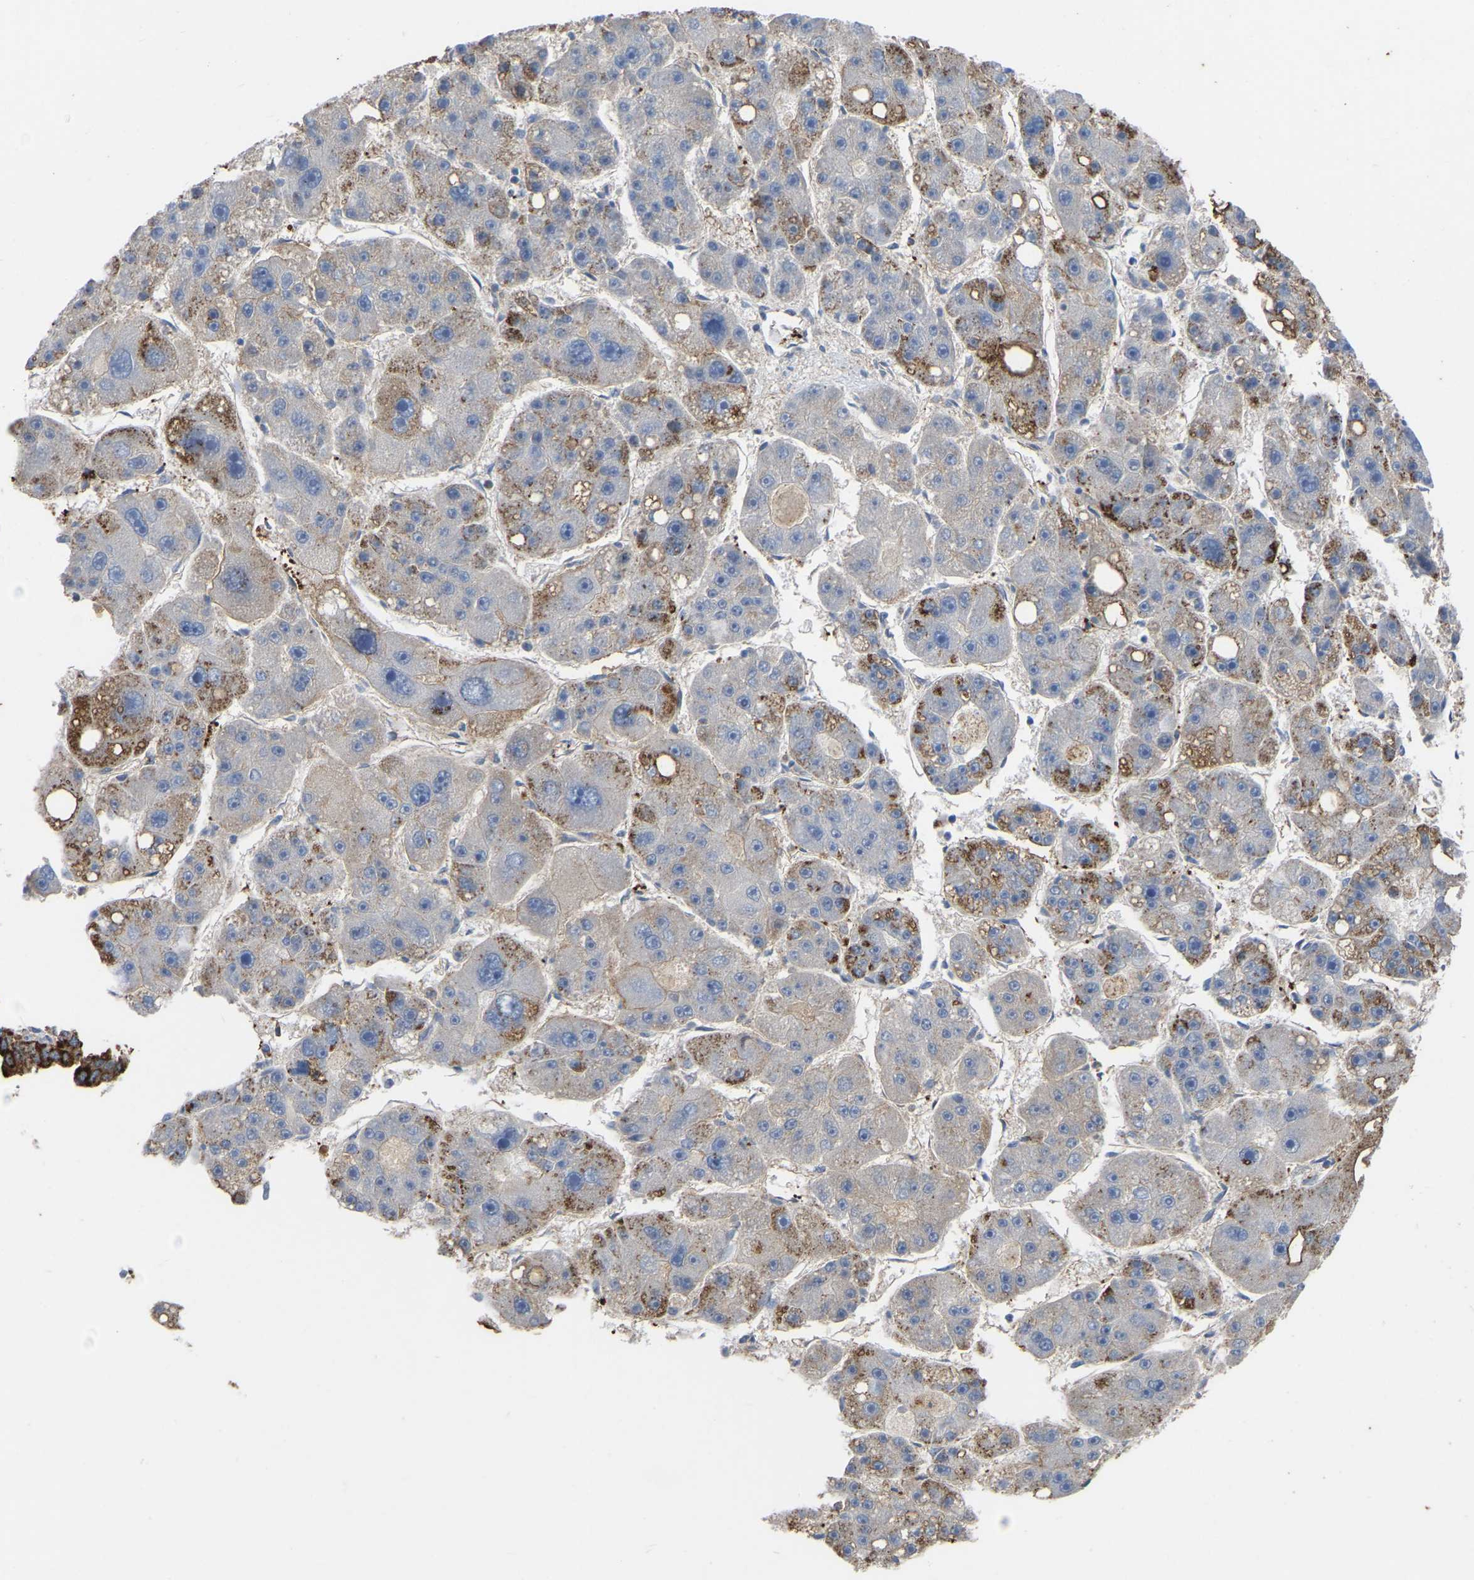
{"staining": {"intensity": "moderate", "quantity": "25%-75%", "location": "cytoplasmic/membranous"}, "tissue": "liver cancer", "cell_type": "Tumor cells", "image_type": "cancer", "snomed": [{"axis": "morphology", "description": "Carcinoma, Hepatocellular, NOS"}, {"axis": "topography", "description": "Liver"}], "caption": "Human hepatocellular carcinoma (liver) stained with a brown dye shows moderate cytoplasmic/membranous positive positivity in approximately 25%-75% of tumor cells.", "gene": "ZNF449", "patient": {"sex": "female", "age": 61}}